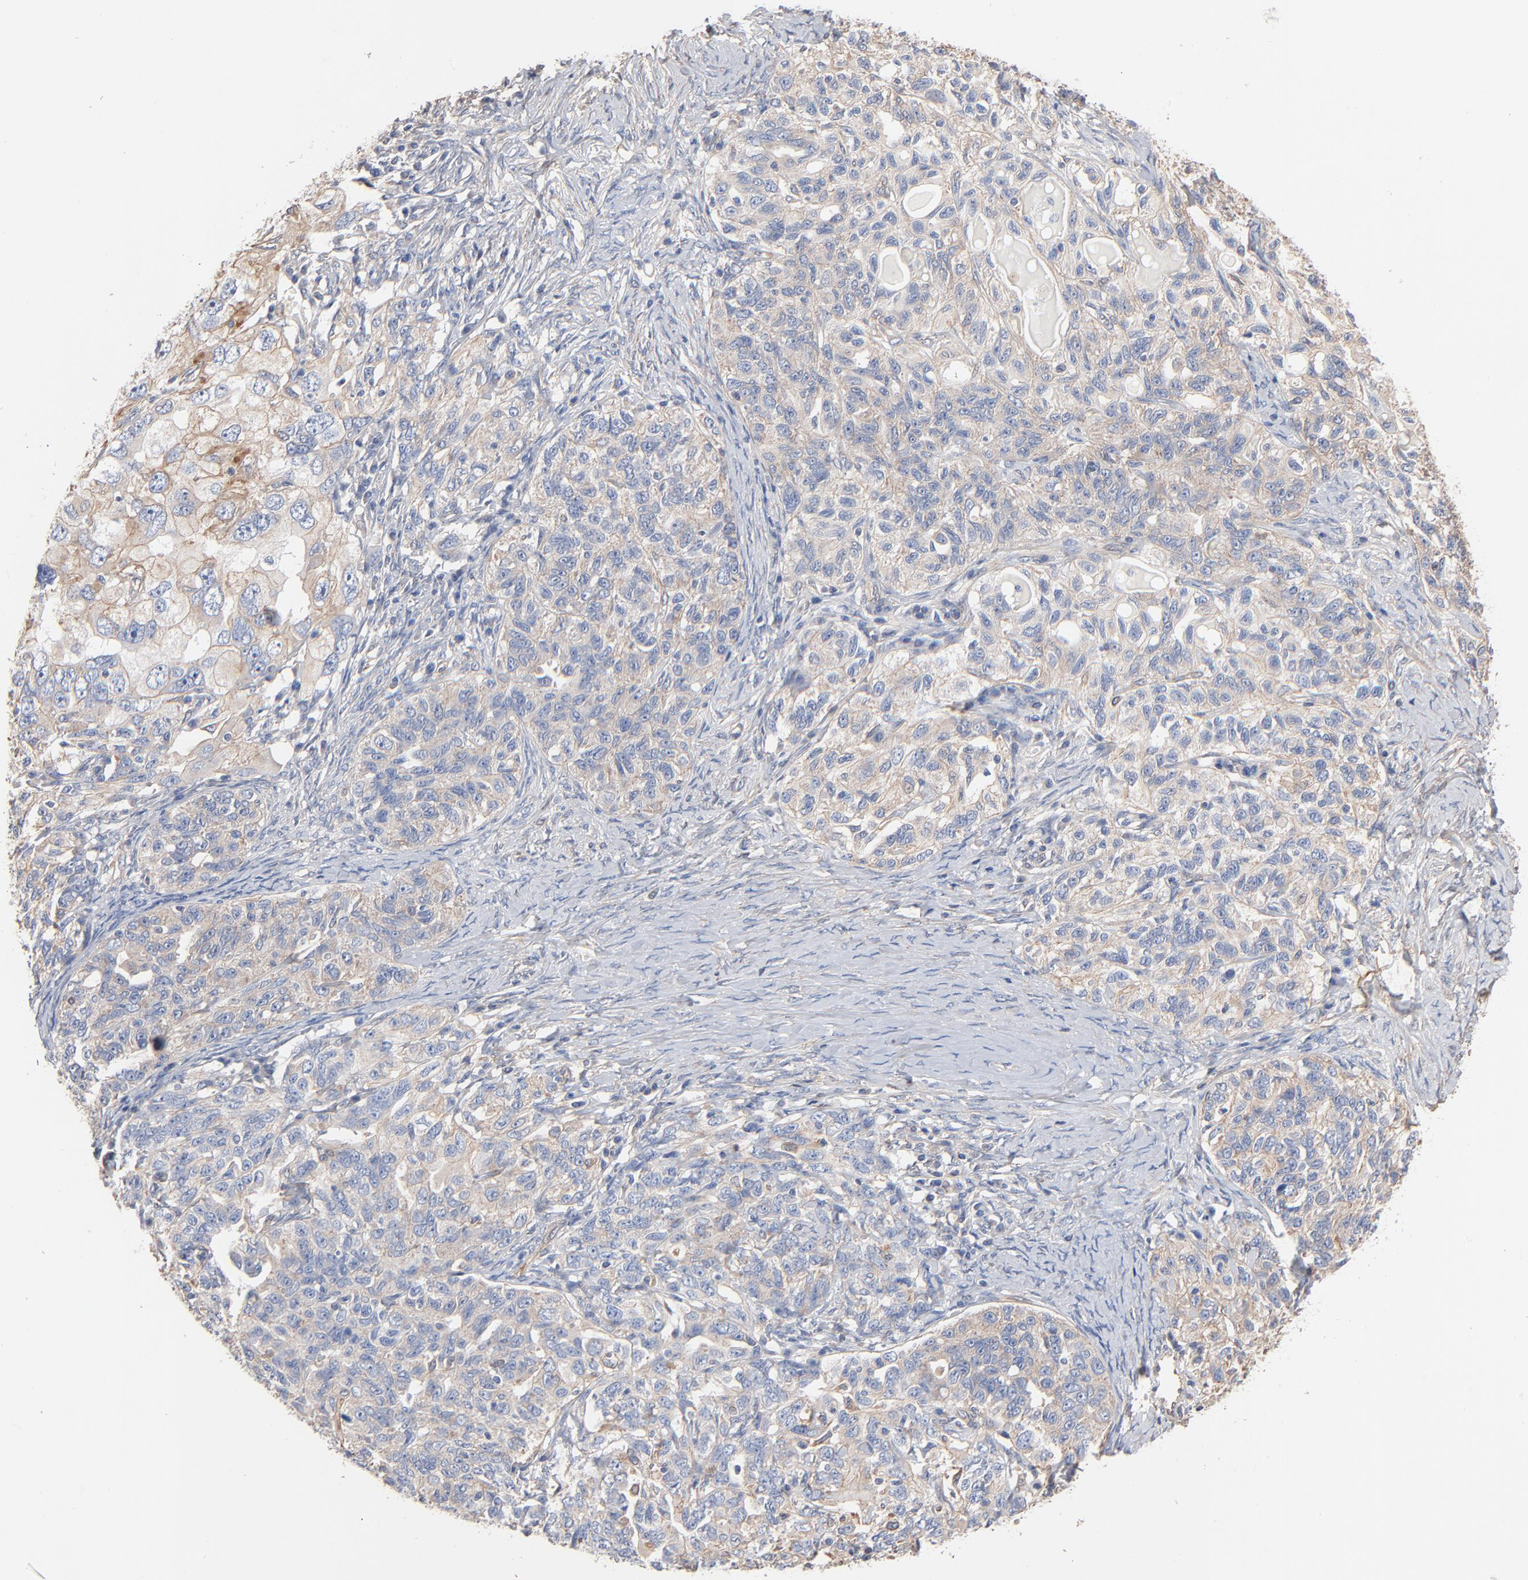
{"staining": {"intensity": "weak", "quantity": "<25%", "location": "cytoplasmic/membranous"}, "tissue": "ovarian cancer", "cell_type": "Tumor cells", "image_type": "cancer", "snomed": [{"axis": "morphology", "description": "Cystadenocarcinoma, serous, NOS"}, {"axis": "topography", "description": "Ovary"}], "caption": "There is no significant positivity in tumor cells of ovarian serous cystadenocarcinoma.", "gene": "ABCD4", "patient": {"sex": "female", "age": 82}}